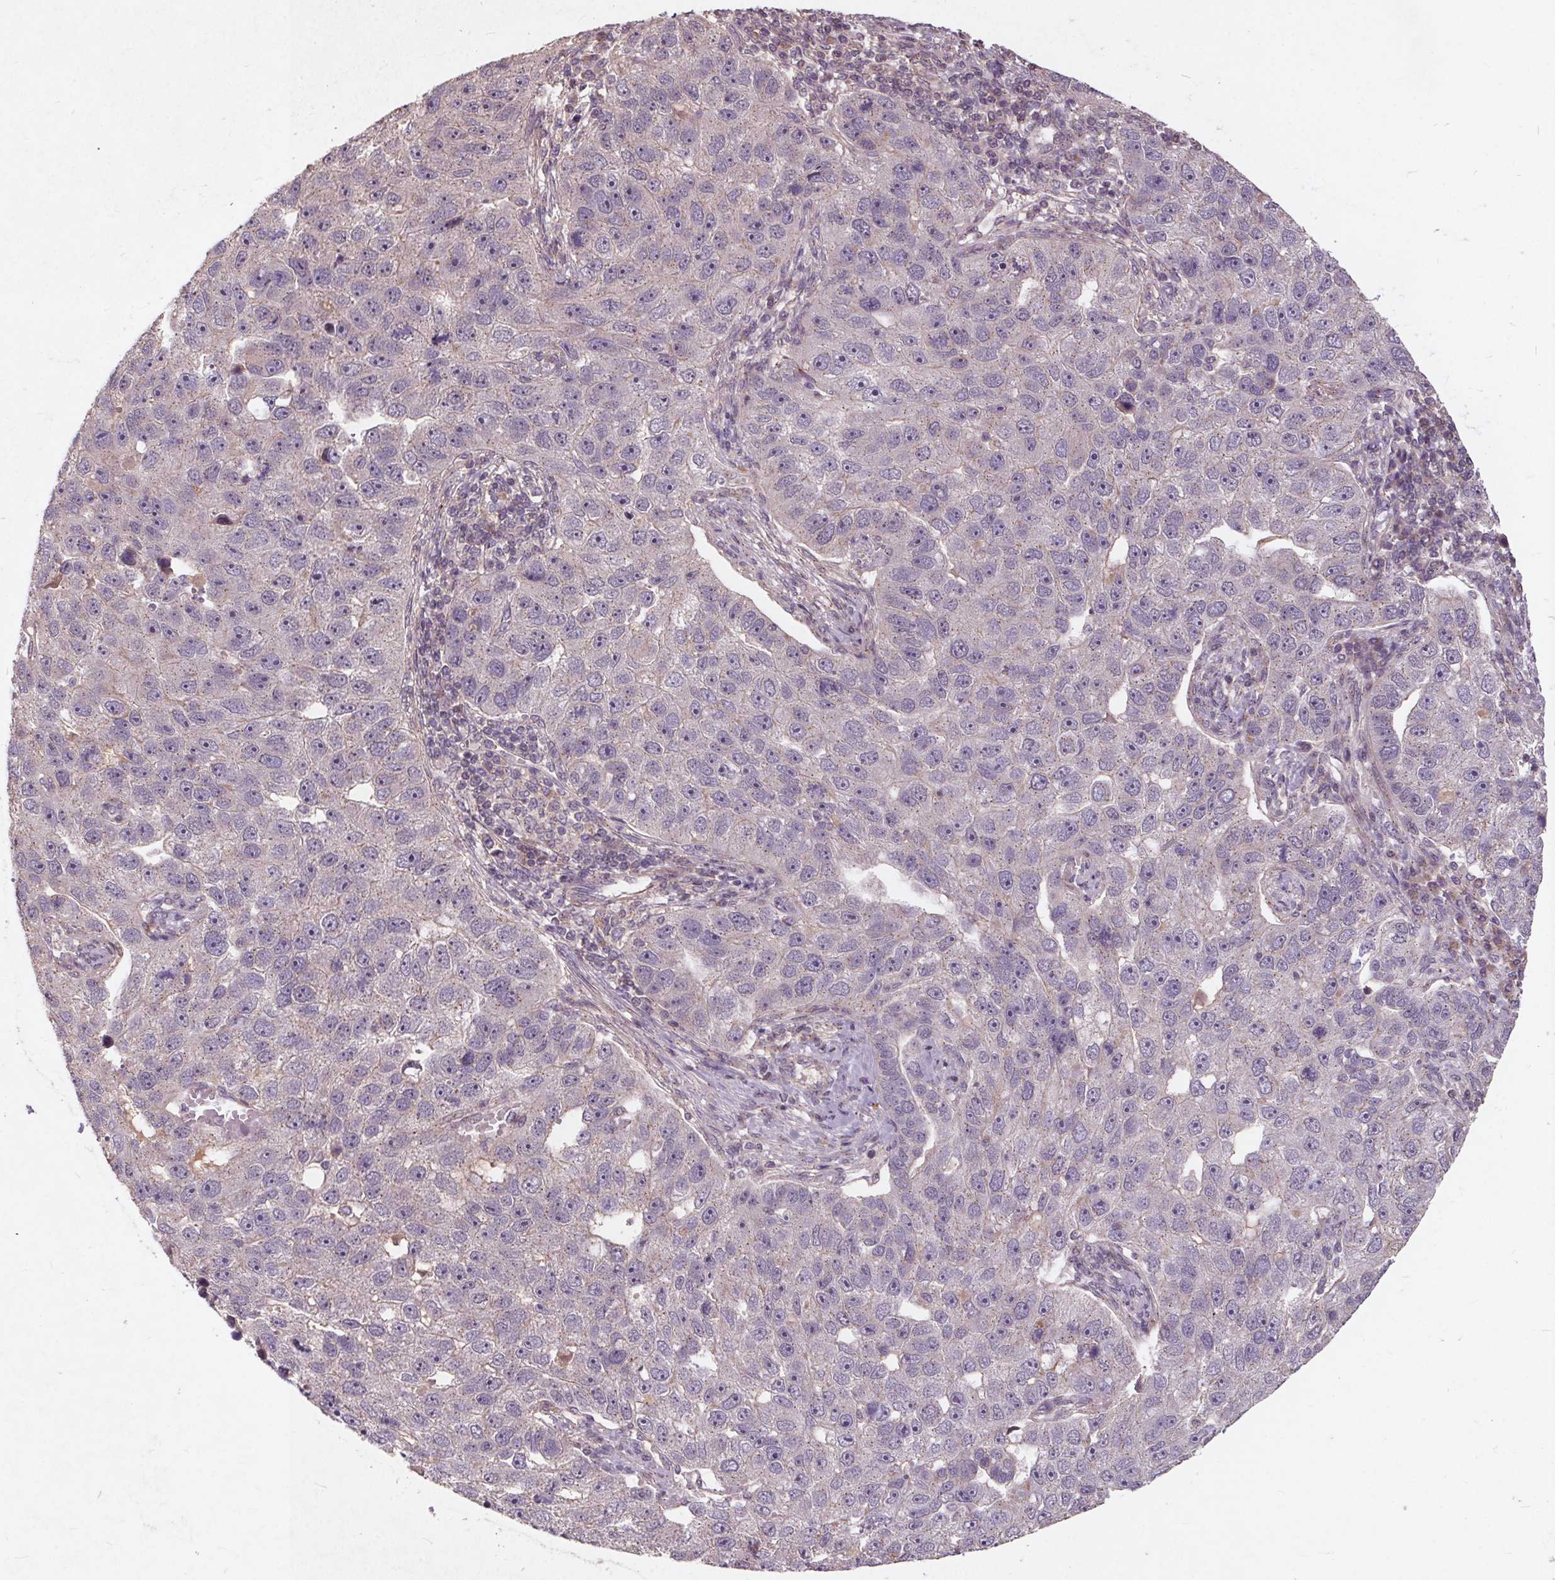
{"staining": {"intensity": "negative", "quantity": "none", "location": "none"}, "tissue": "pancreatic cancer", "cell_type": "Tumor cells", "image_type": "cancer", "snomed": [{"axis": "morphology", "description": "Adenocarcinoma, NOS"}, {"axis": "topography", "description": "Pancreas"}], "caption": "Pancreatic cancer (adenocarcinoma) was stained to show a protein in brown. There is no significant expression in tumor cells.", "gene": "CSNK1G2", "patient": {"sex": "female", "age": 61}}